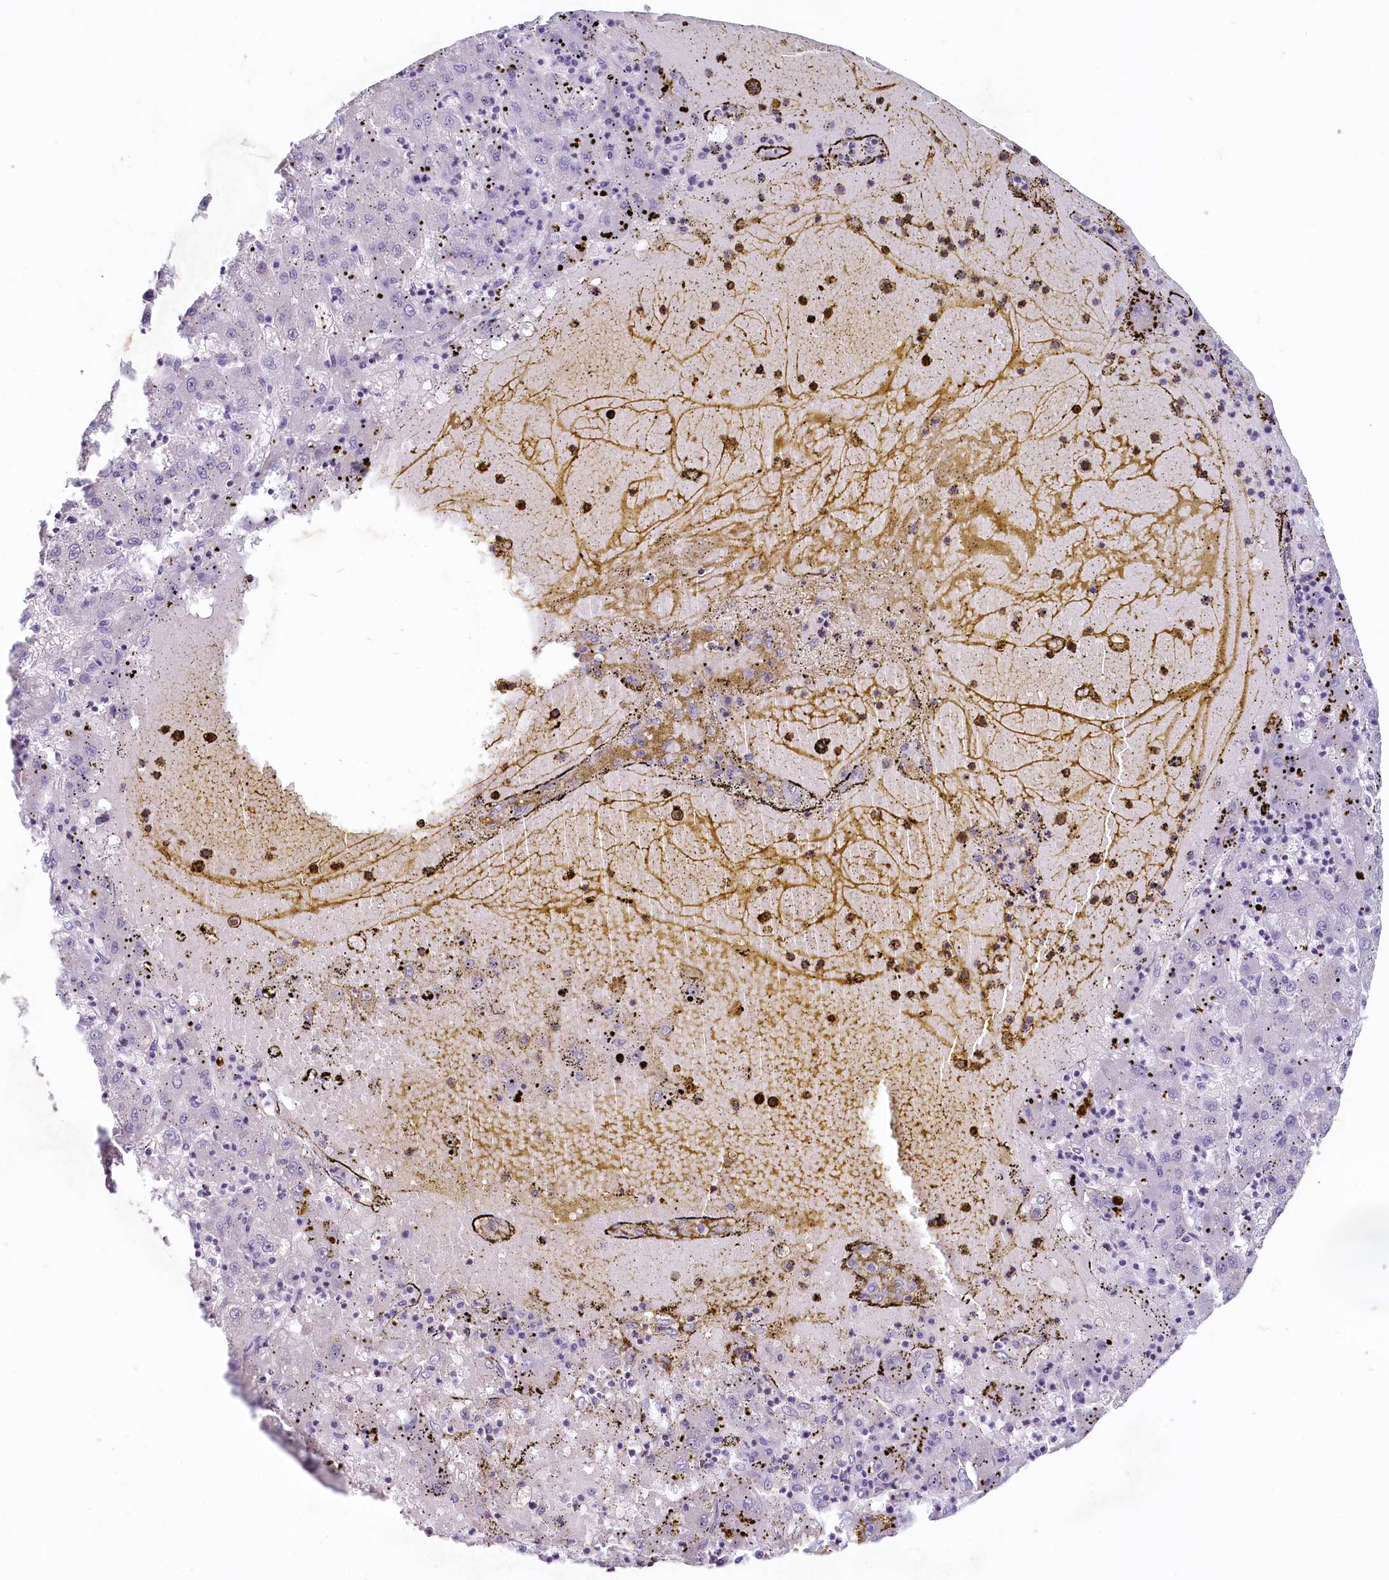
{"staining": {"intensity": "negative", "quantity": "none", "location": "none"}, "tissue": "liver cancer", "cell_type": "Tumor cells", "image_type": "cancer", "snomed": [{"axis": "morphology", "description": "Carcinoma, Hepatocellular, NOS"}, {"axis": "topography", "description": "Liver"}], "caption": "An image of human liver hepatocellular carcinoma is negative for staining in tumor cells.", "gene": "PROCR", "patient": {"sex": "male", "age": 72}}